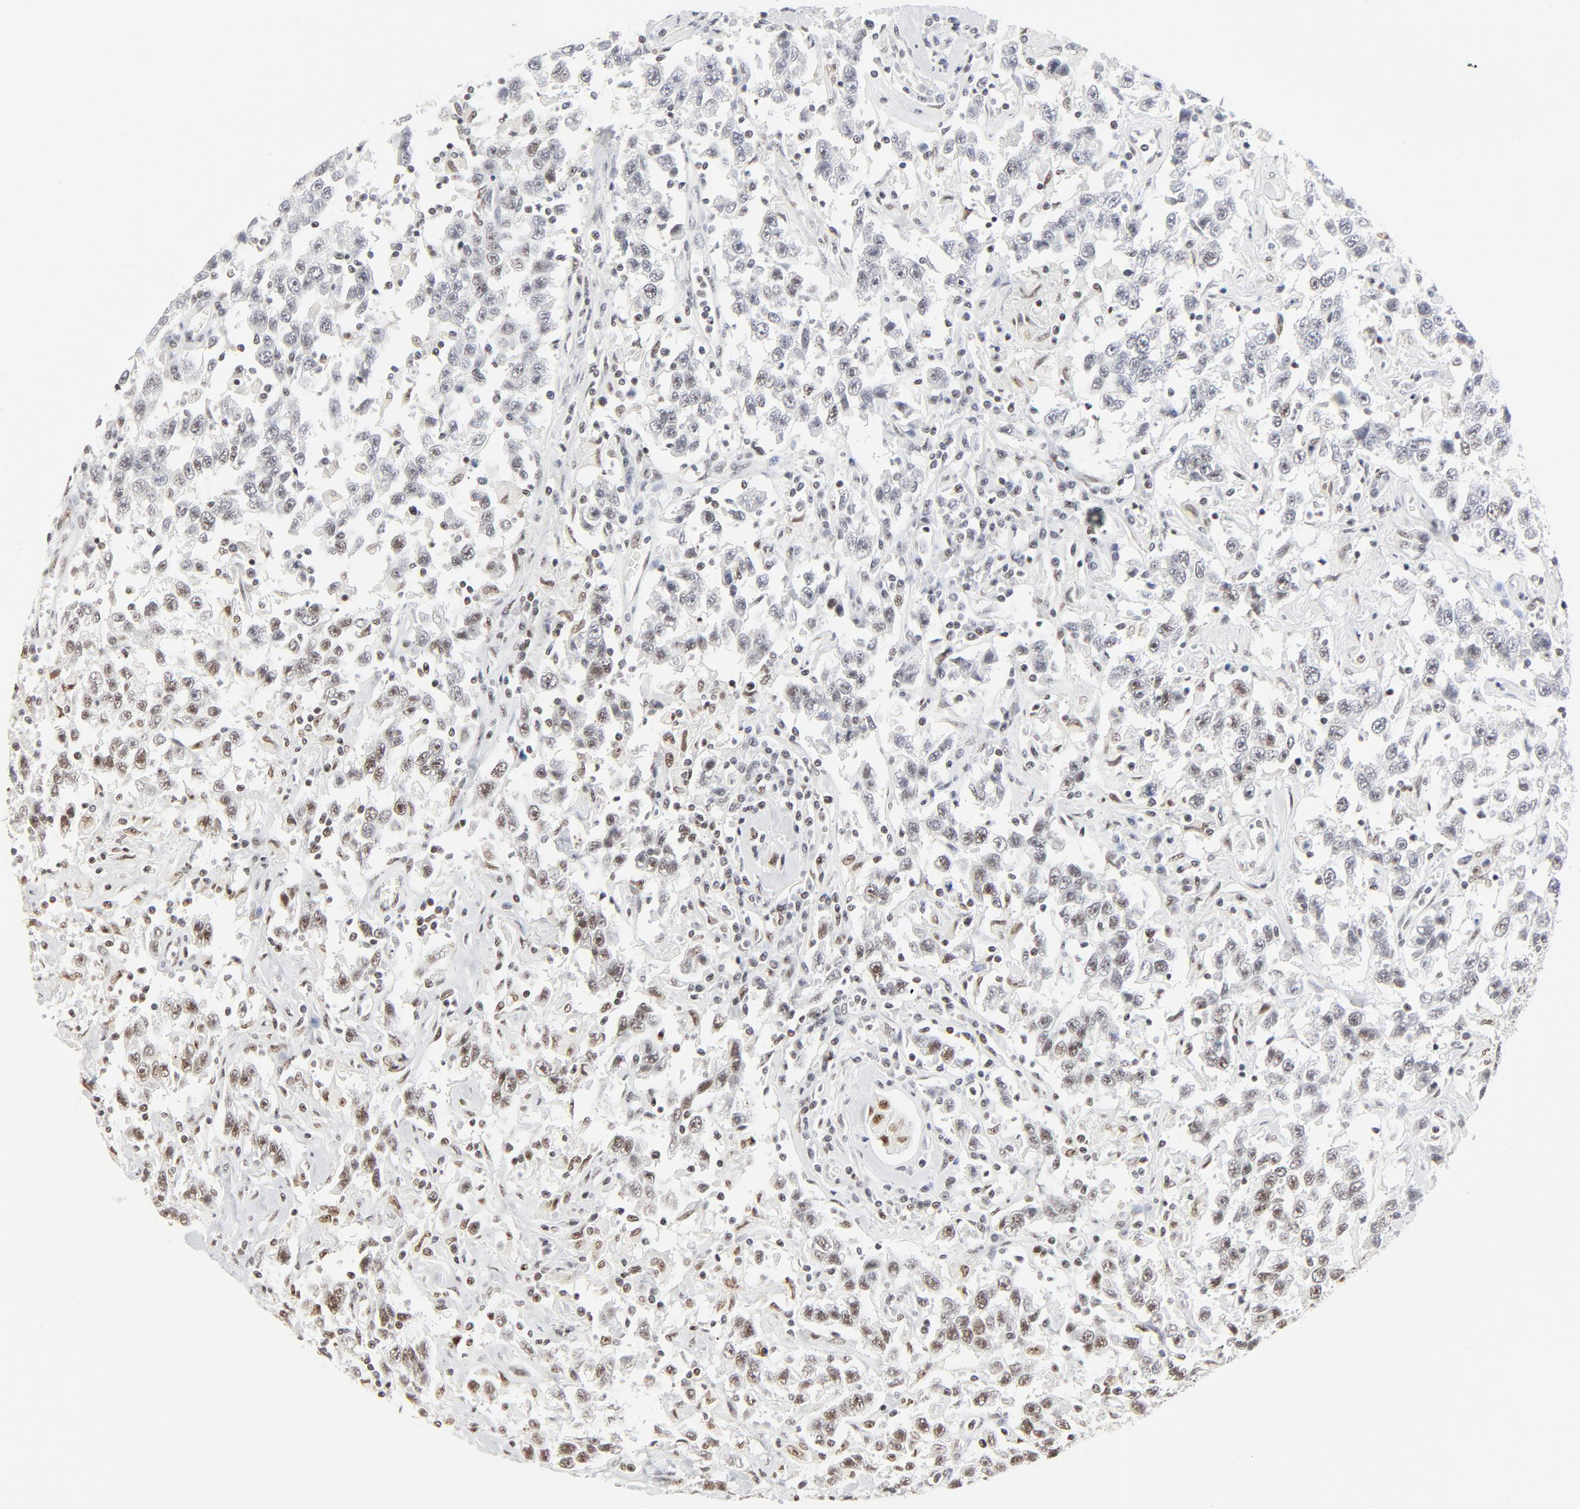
{"staining": {"intensity": "moderate", "quantity": ">75%", "location": "nuclear"}, "tissue": "testis cancer", "cell_type": "Tumor cells", "image_type": "cancer", "snomed": [{"axis": "morphology", "description": "Seminoma, NOS"}, {"axis": "topography", "description": "Testis"}], "caption": "Protein staining demonstrates moderate nuclear expression in about >75% of tumor cells in seminoma (testis). Using DAB (3,3'-diaminobenzidine) (brown) and hematoxylin (blue) stains, captured at high magnification using brightfield microscopy.", "gene": "GTF2H1", "patient": {"sex": "male", "age": 41}}